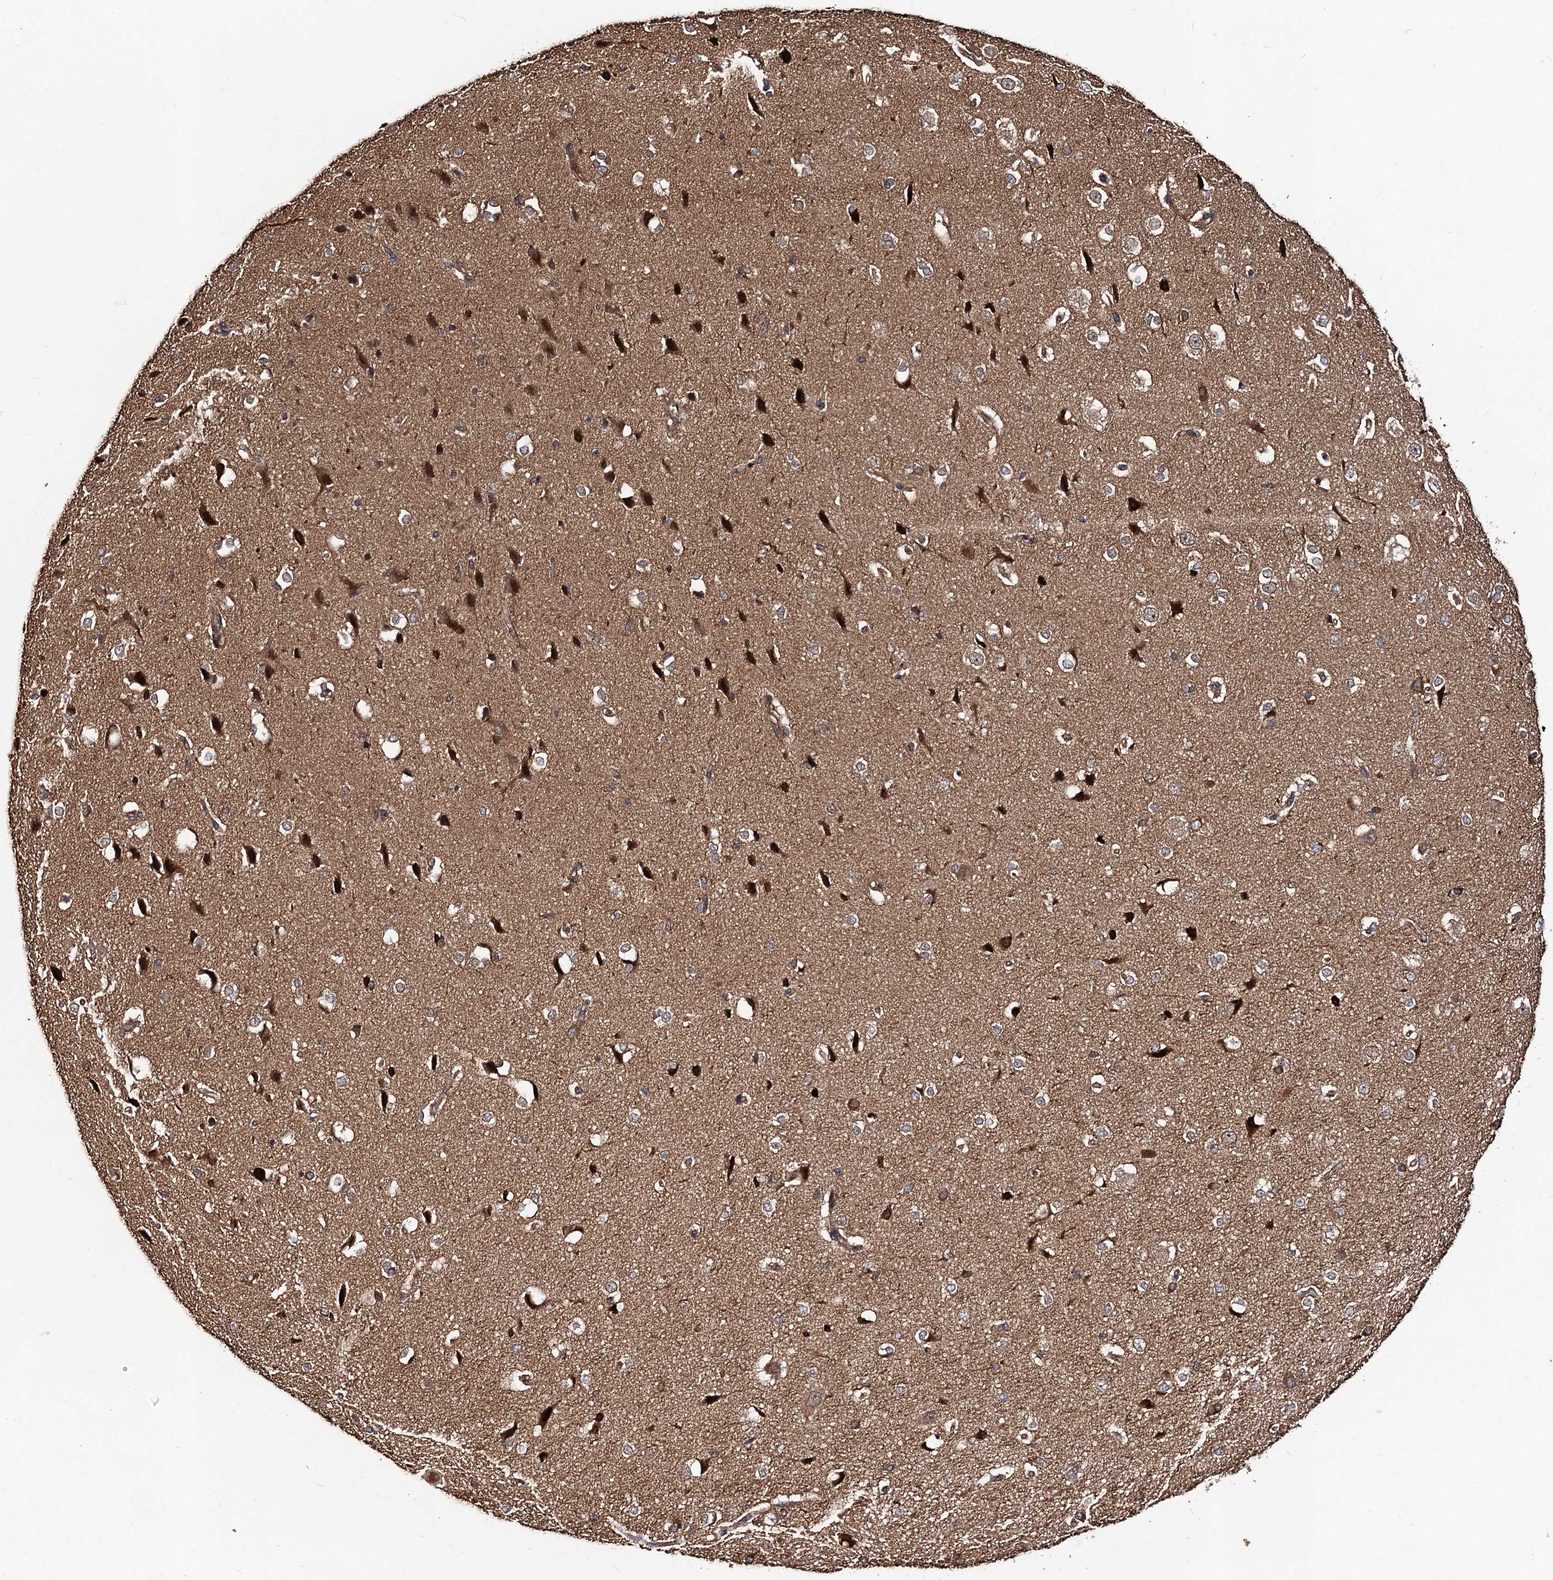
{"staining": {"intensity": "moderate", "quantity": ">75%", "location": "cytoplasmic/membranous"}, "tissue": "cerebral cortex", "cell_type": "Endothelial cells", "image_type": "normal", "snomed": [{"axis": "morphology", "description": "Normal tissue, NOS"}, {"axis": "morphology", "description": "Developmental malformation"}, {"axis": "topography", "description": "Cerebral cortex"}], "caption": "Immunohistochemistry (IHC) of normal human cerebral cortex demonstrates medium levels of moderate cytoplasmic/membranous expression in about >75% of endothelial cells.", "gene": "KXD1", "patient": {"sex": "female", "age": 30}}